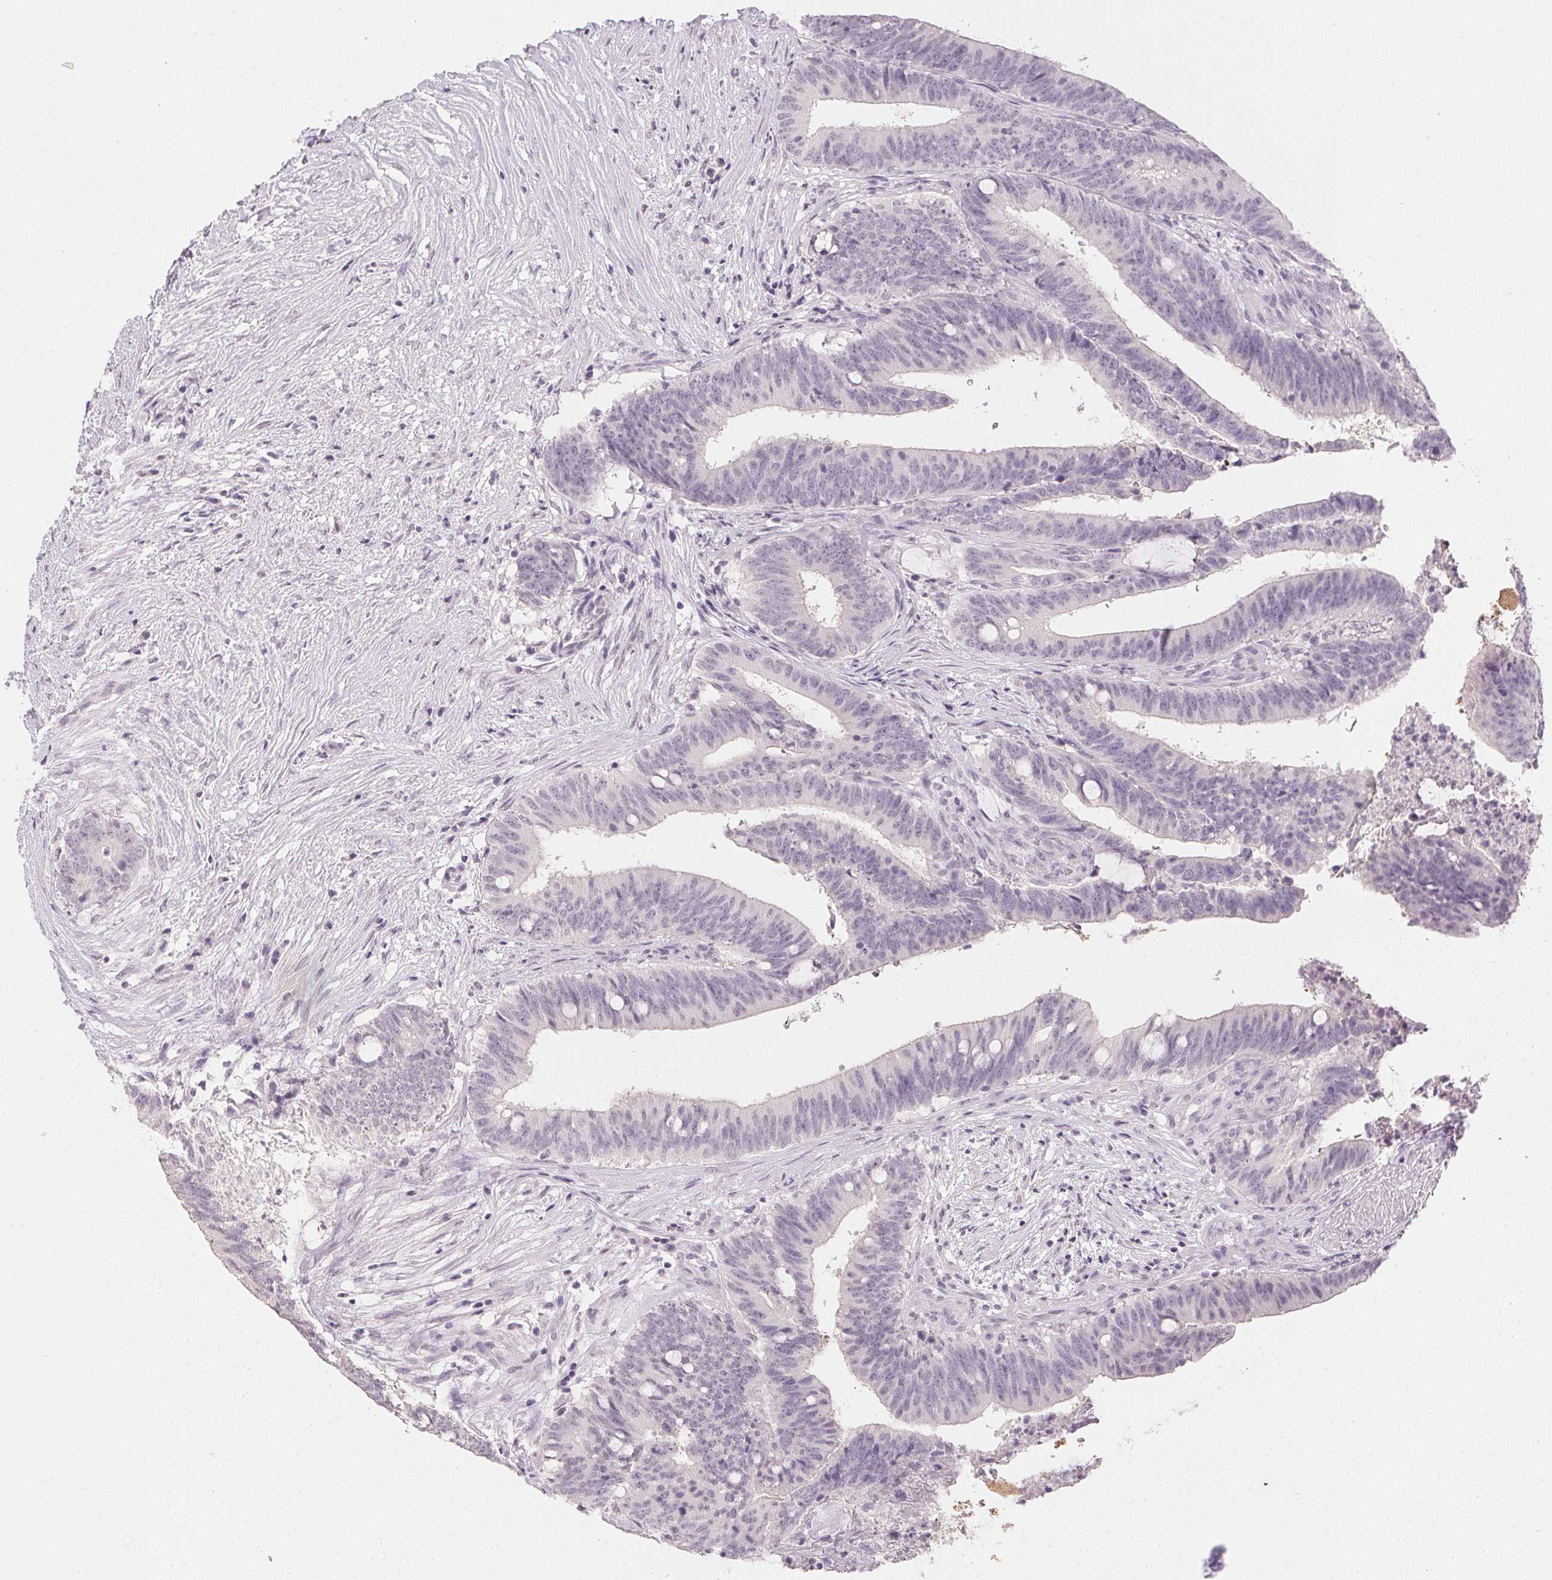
{"staining": {"intensity": "negative", "quantity": "none", "location": "none"}, "tissue": "colorectal cancer", "cell_type": "Tumor cells", "image_type": "cancer", "snomed": [{"axis": "morphology", "description": "Adenocarcinoma, NOS"}, {"axis": "topography", "description": "Colon"}], "caption": "Tumor cells are negative for protein expression in human colorectal adenocarcinoma.", "gene": "PPY", "patient": {"sex": "female", "age": 43}}